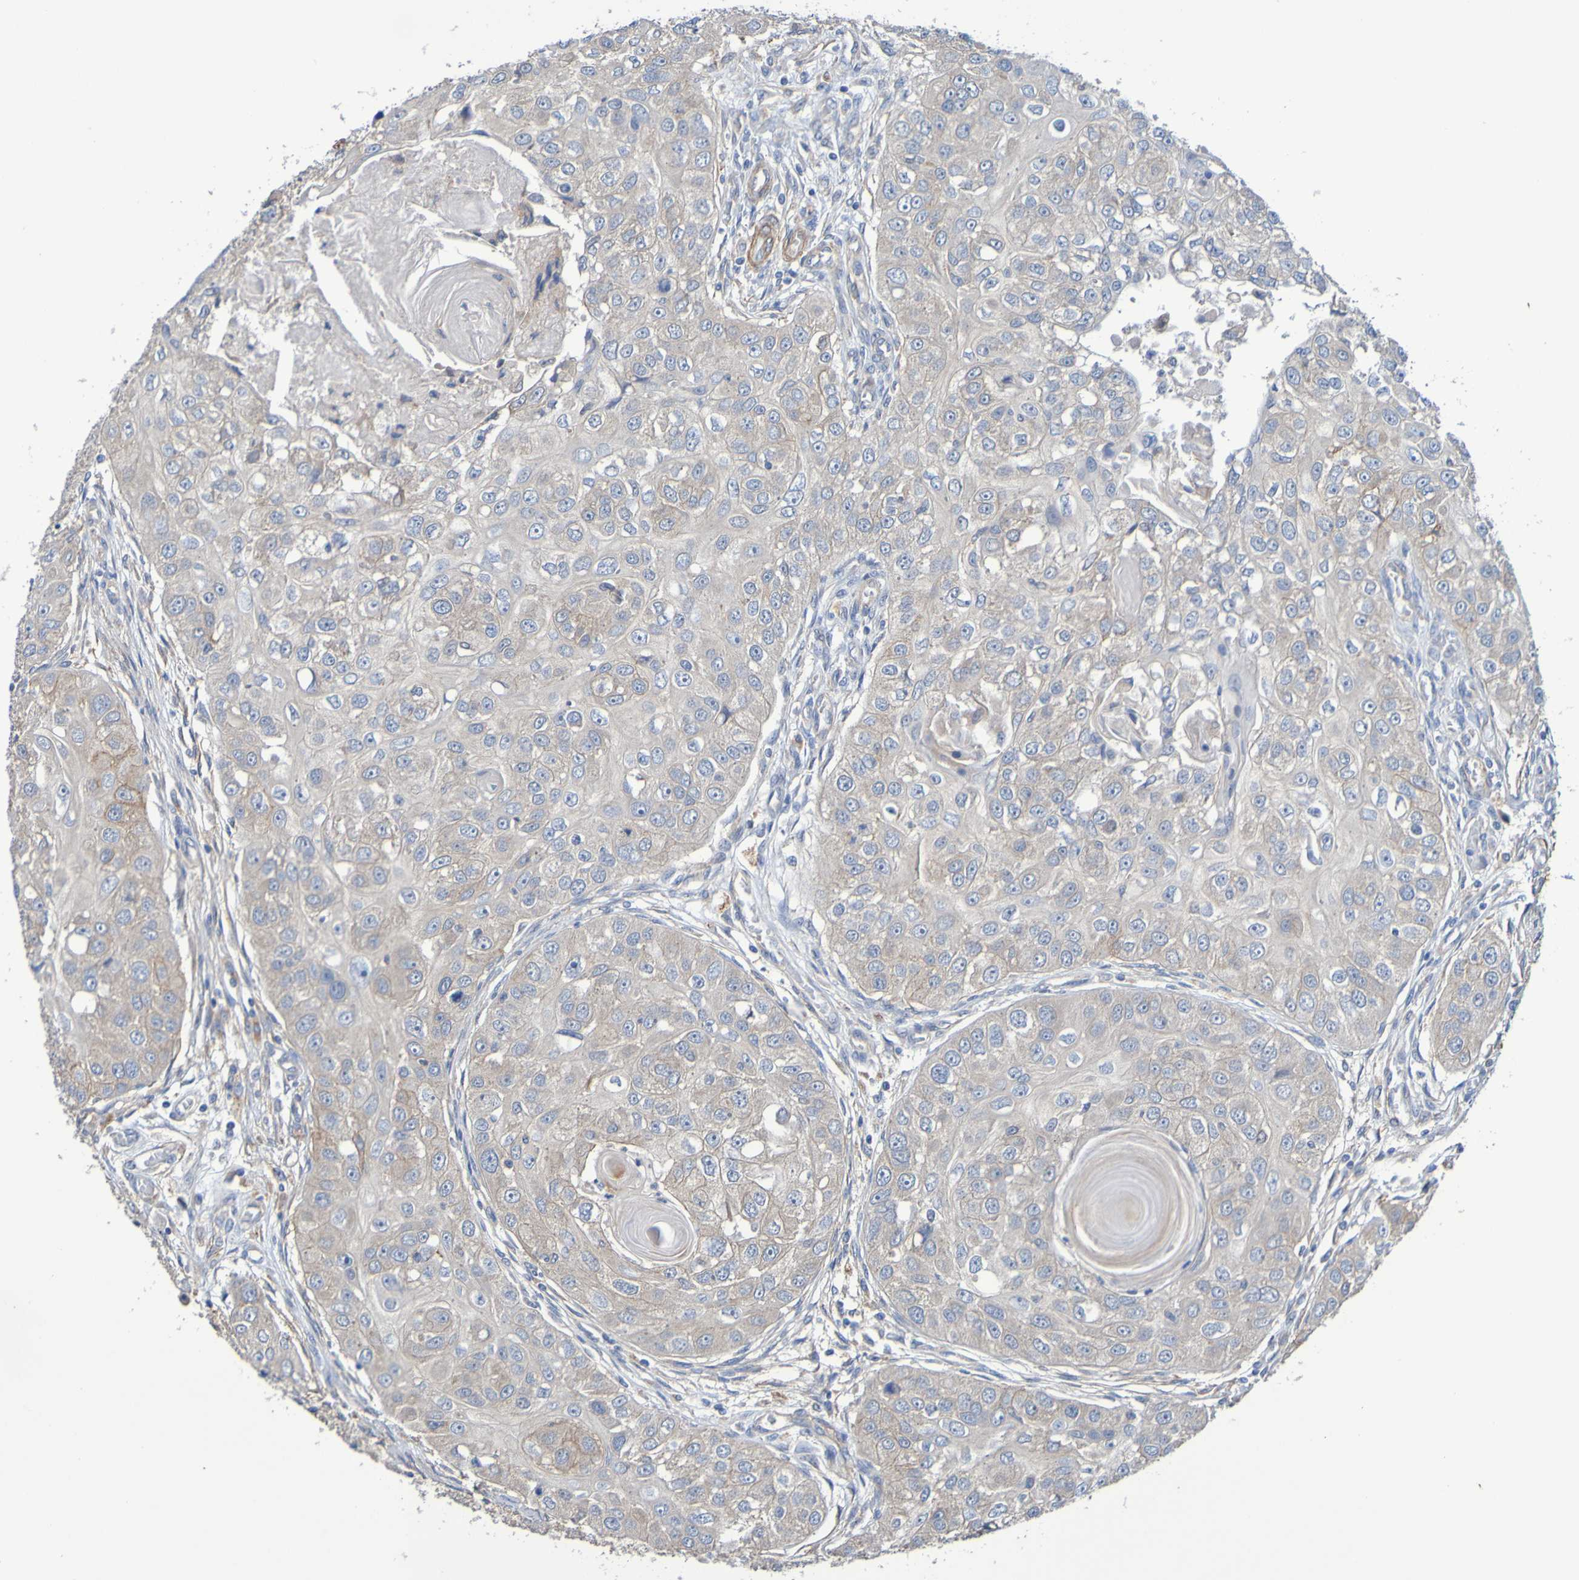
{"staining": {"intensity": "weak", "quantity": ">75%", "location": "cytoplasmic/membranous"}, "tissue": "head and neck cancer", "cell_type": "Tumor cells", "image_type": "cancer", "snomed": [{"axis": "morphology", "description": "Normal tissue, NOS"}, {"axis": "morphology", "description": "Squamous cell carcinoma, NOS"}, {"axis": "topography", "description": "Skeletal muscle"}, {"axis": "topography", "description": "Head-Neck"}], "caption": "IHC image of neoplastic tissue: human head and neck squamous cell carcinoma stained using IHC shows low levels of weak protein expression localized specifically in the cytoplasmic/membranous of tumor cells, appearing as a cytoplasmic/membranous brown color.", "gene": "SRPRB", "patient": {"sex": "male", "age": 51}}